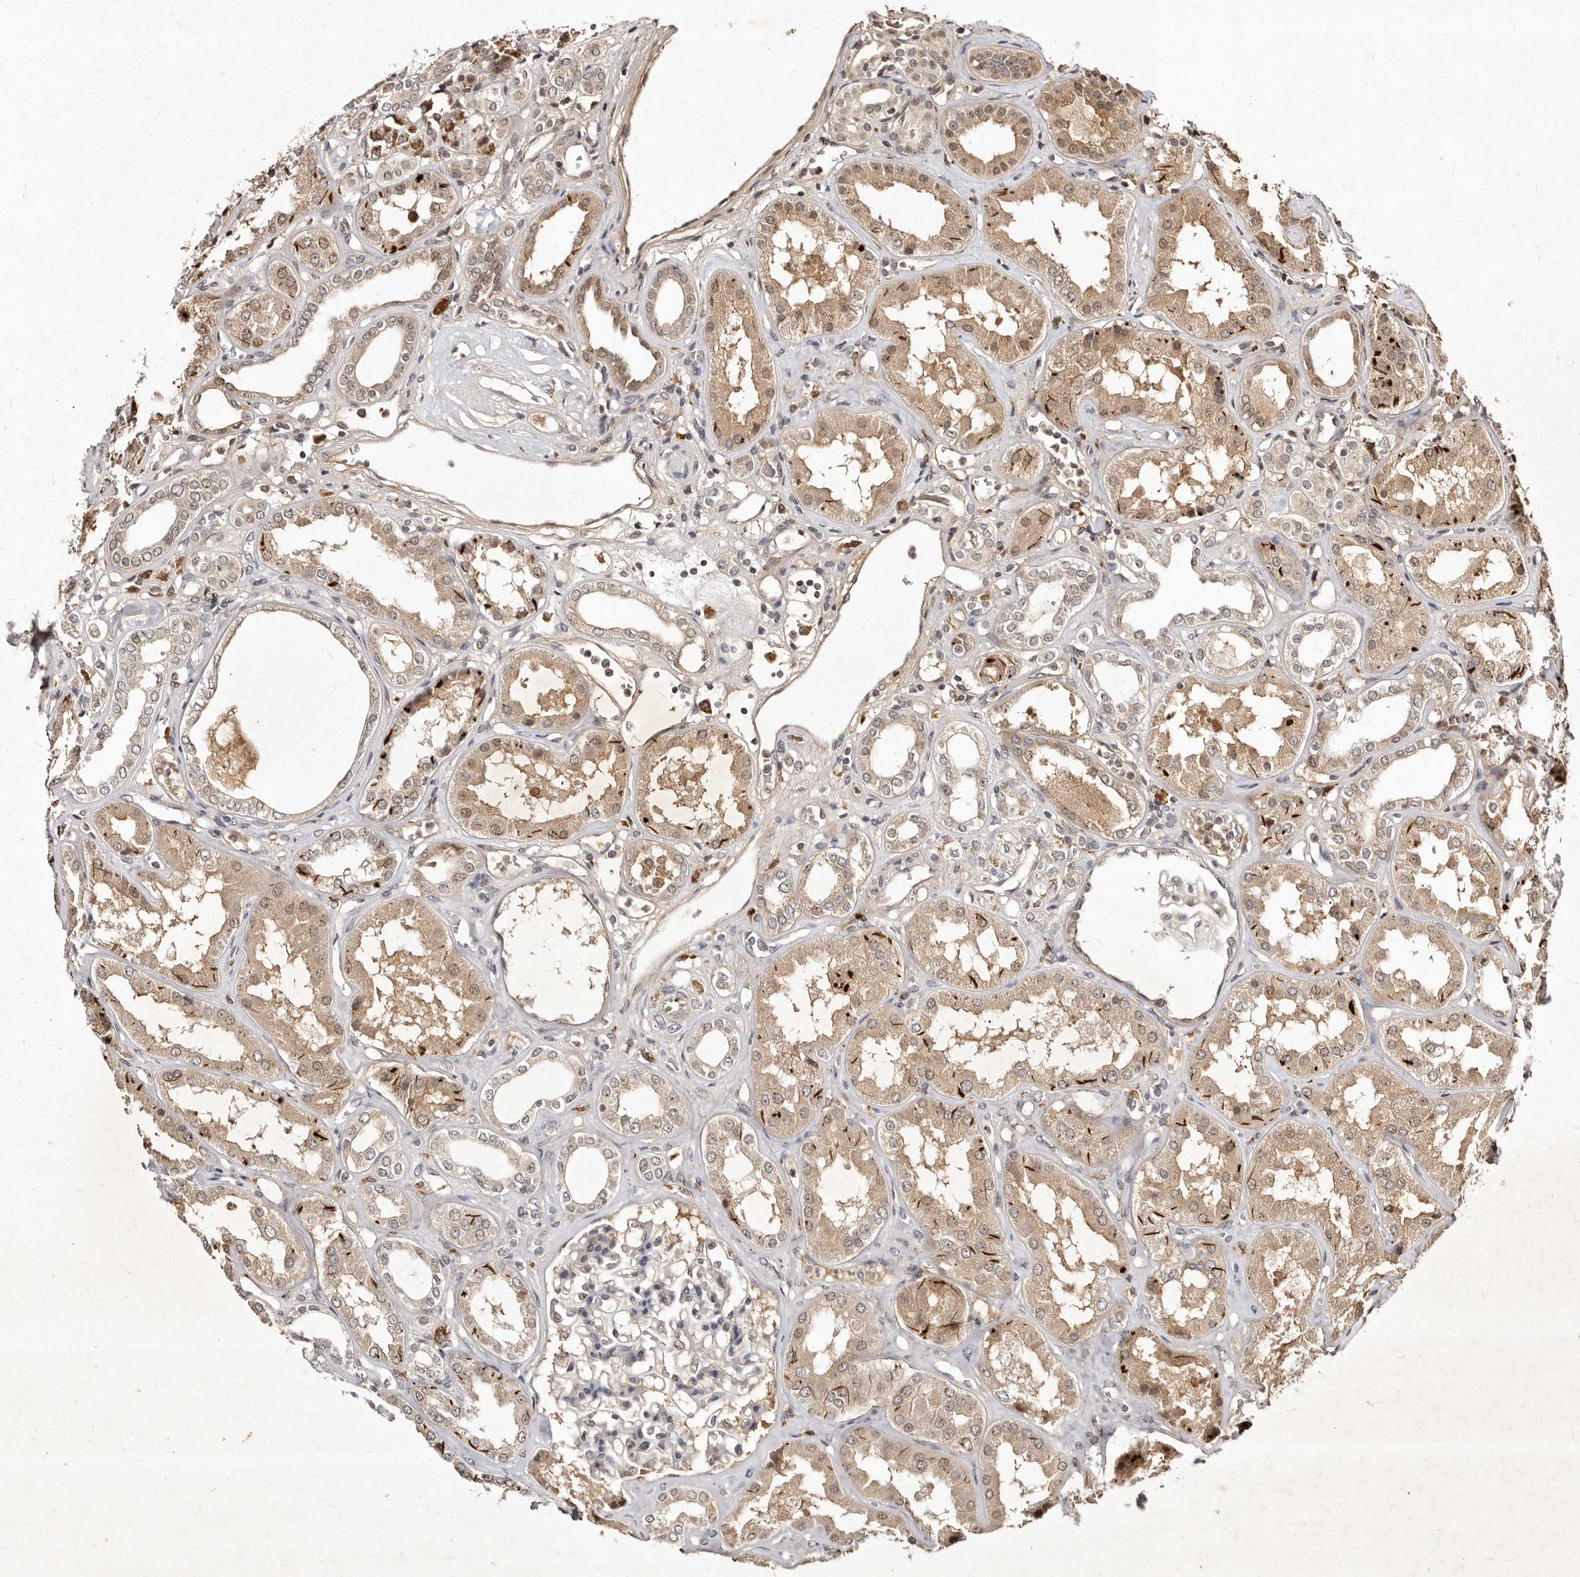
{"staining": {"intensity": "weak", "quantity": "<25%", "location": "cytoplasmic/membranous"}, "tissue": "kidney", "cell_type": "Cells in glomeruli", "image_type": "normal", "snomed": [{"axis": "morphology", "description": "Normal tissue, NOS"}, {"axis": "topography", "description": "Kidney"}], "caption": "Cells in glomeruli are negative for protein expression in normal human kidney. (DAB (3,3'-diaminobenzidine) immunohistochemistry (IHC), high magnification).", "gene": "LCORL", "patient": {"sex": "female", "age": 56}}